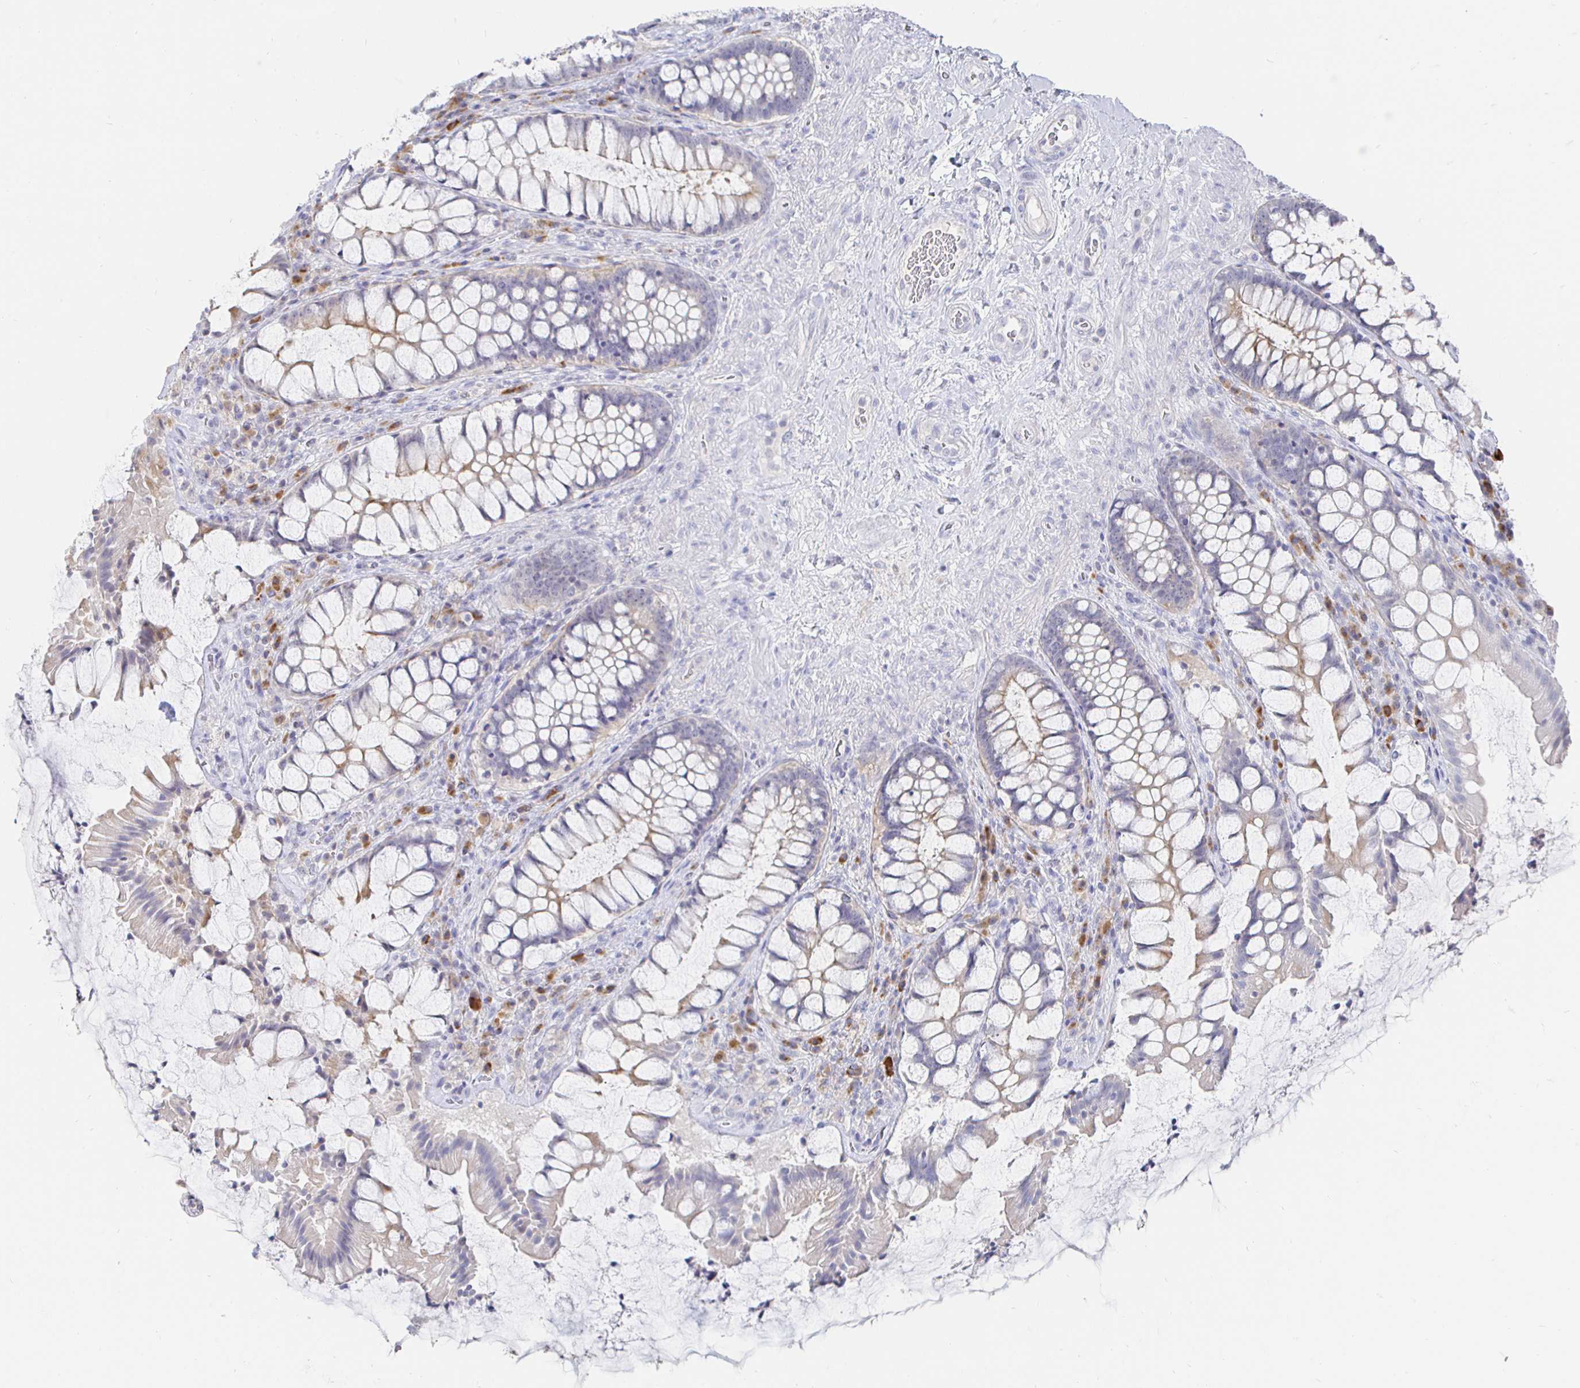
{"staining": {"intensity": "weak", "quantity": "<25%", "location": "cytoplasmic/membranous"}, "tissue": "rectum", "cell_type": "Glandular cells", "image_type": "normal", "snomed": [{"axis": "morphology", "description": "Normal tissue, NOS"}, {"axis": "topography", "description": "Rectum"}], "caption": "Immunohistochemistry (IHC) micrograph of benign rectum: human rectum stained with DAB (3,3'-diaminobenzidine) reveals no significant protein positivity in glandular cells.", "gene": "LRRC23", "patient": {"sex": "female", "age": 58}}